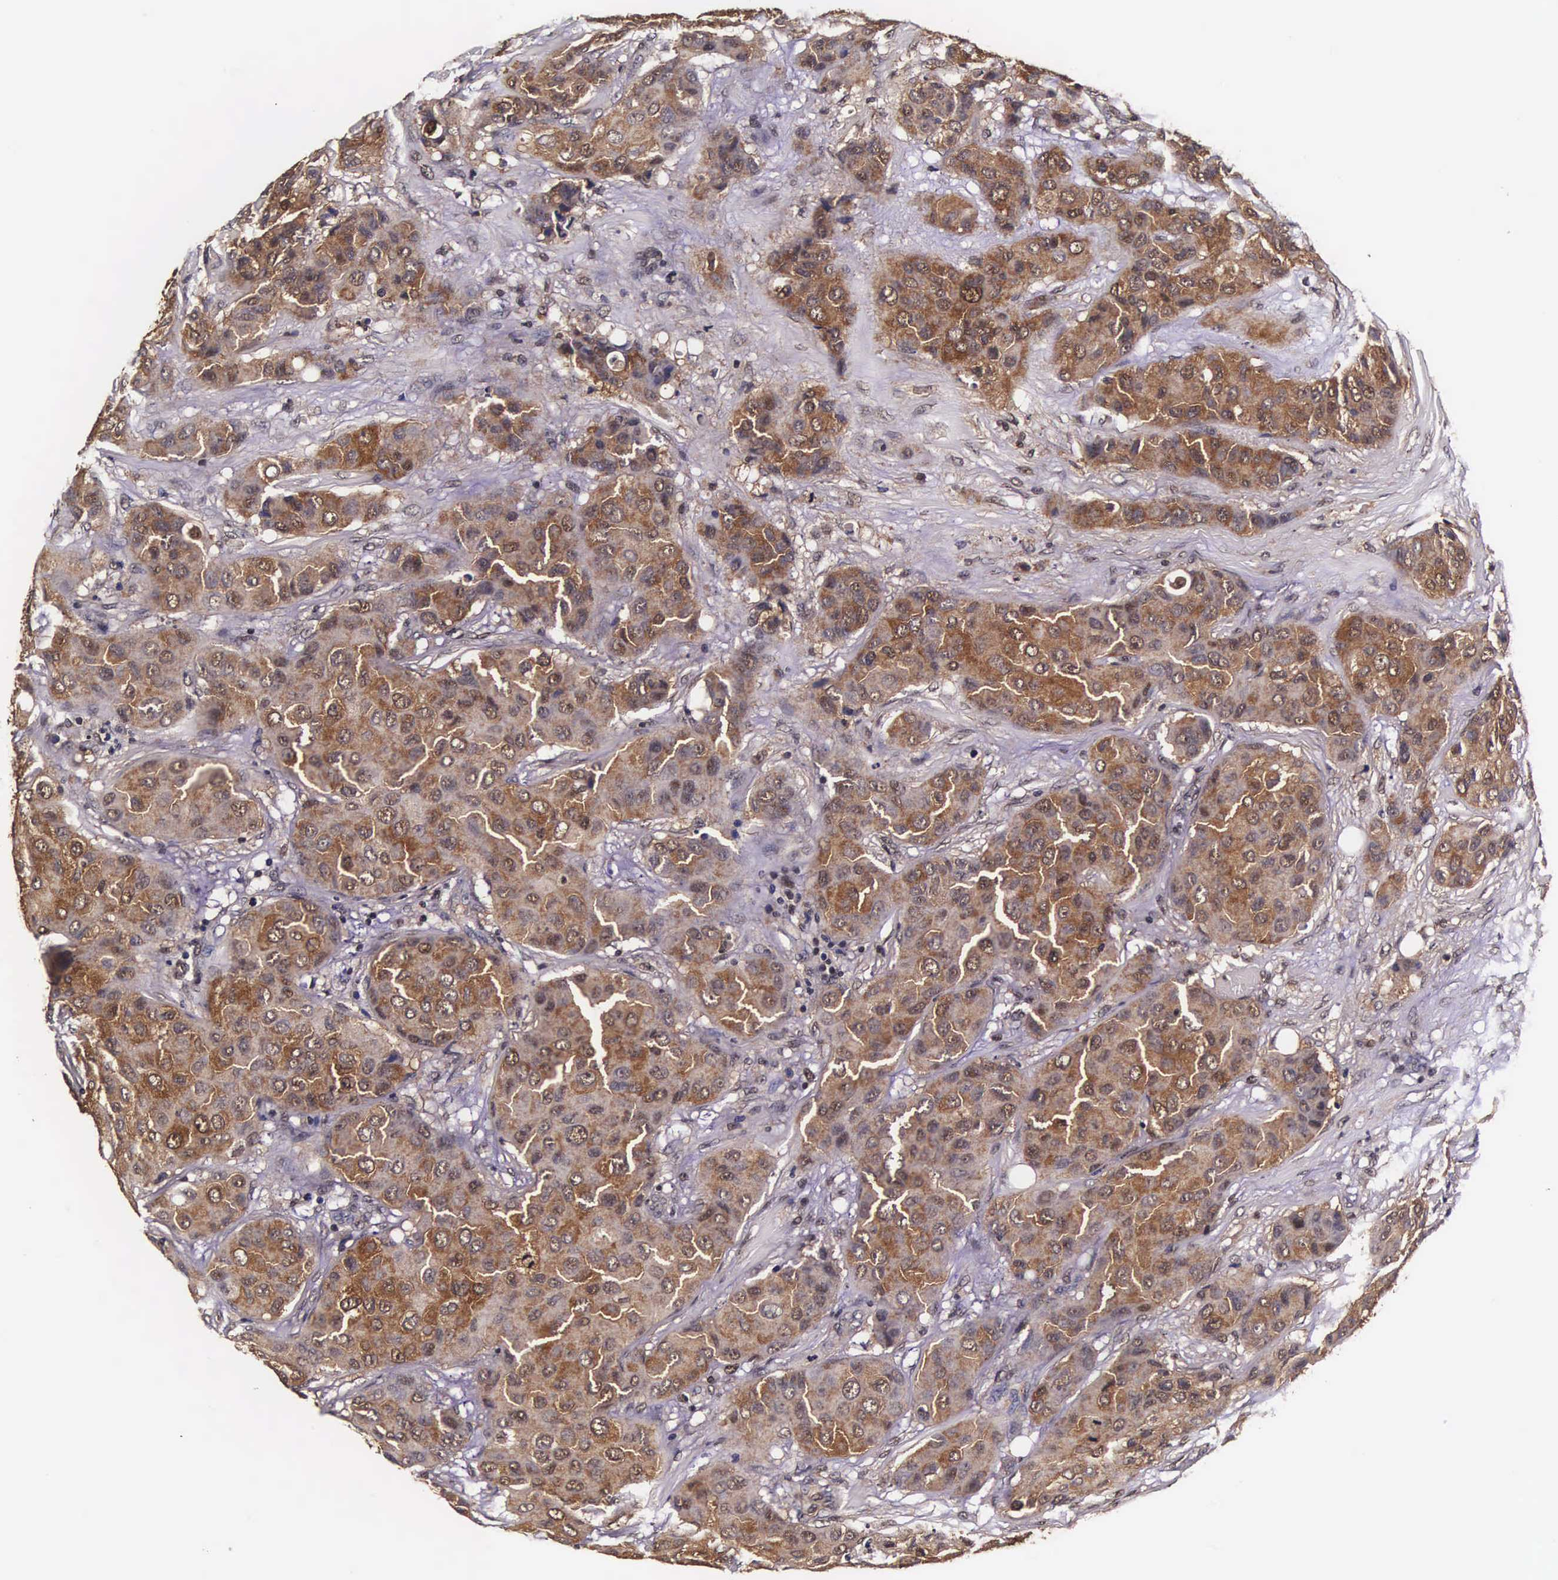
{"staining": {"intensity": "strong", "quantity": ">75%", "location": "cytoplasmic/membranous,nuclear"}, "tissue": "breast cancer", "cell_type": "Tumor cells", "image_type": "cancer", "snomed": [{"axis": "morphology", "description": "Duct carcinoma"}, {"axis": "topography", "description": "Breast"}], "caption": "An immunohistochemistry histopathology image of neoplastic tissue is shown. Protein staining in brown labels strong cytoplasmic/membranous and nuclear positivity in breast infiltrating ductal carcinoma within tumor cells.", "gene": "TECPR2", "patient": {"sex": "female", "age": 68}}